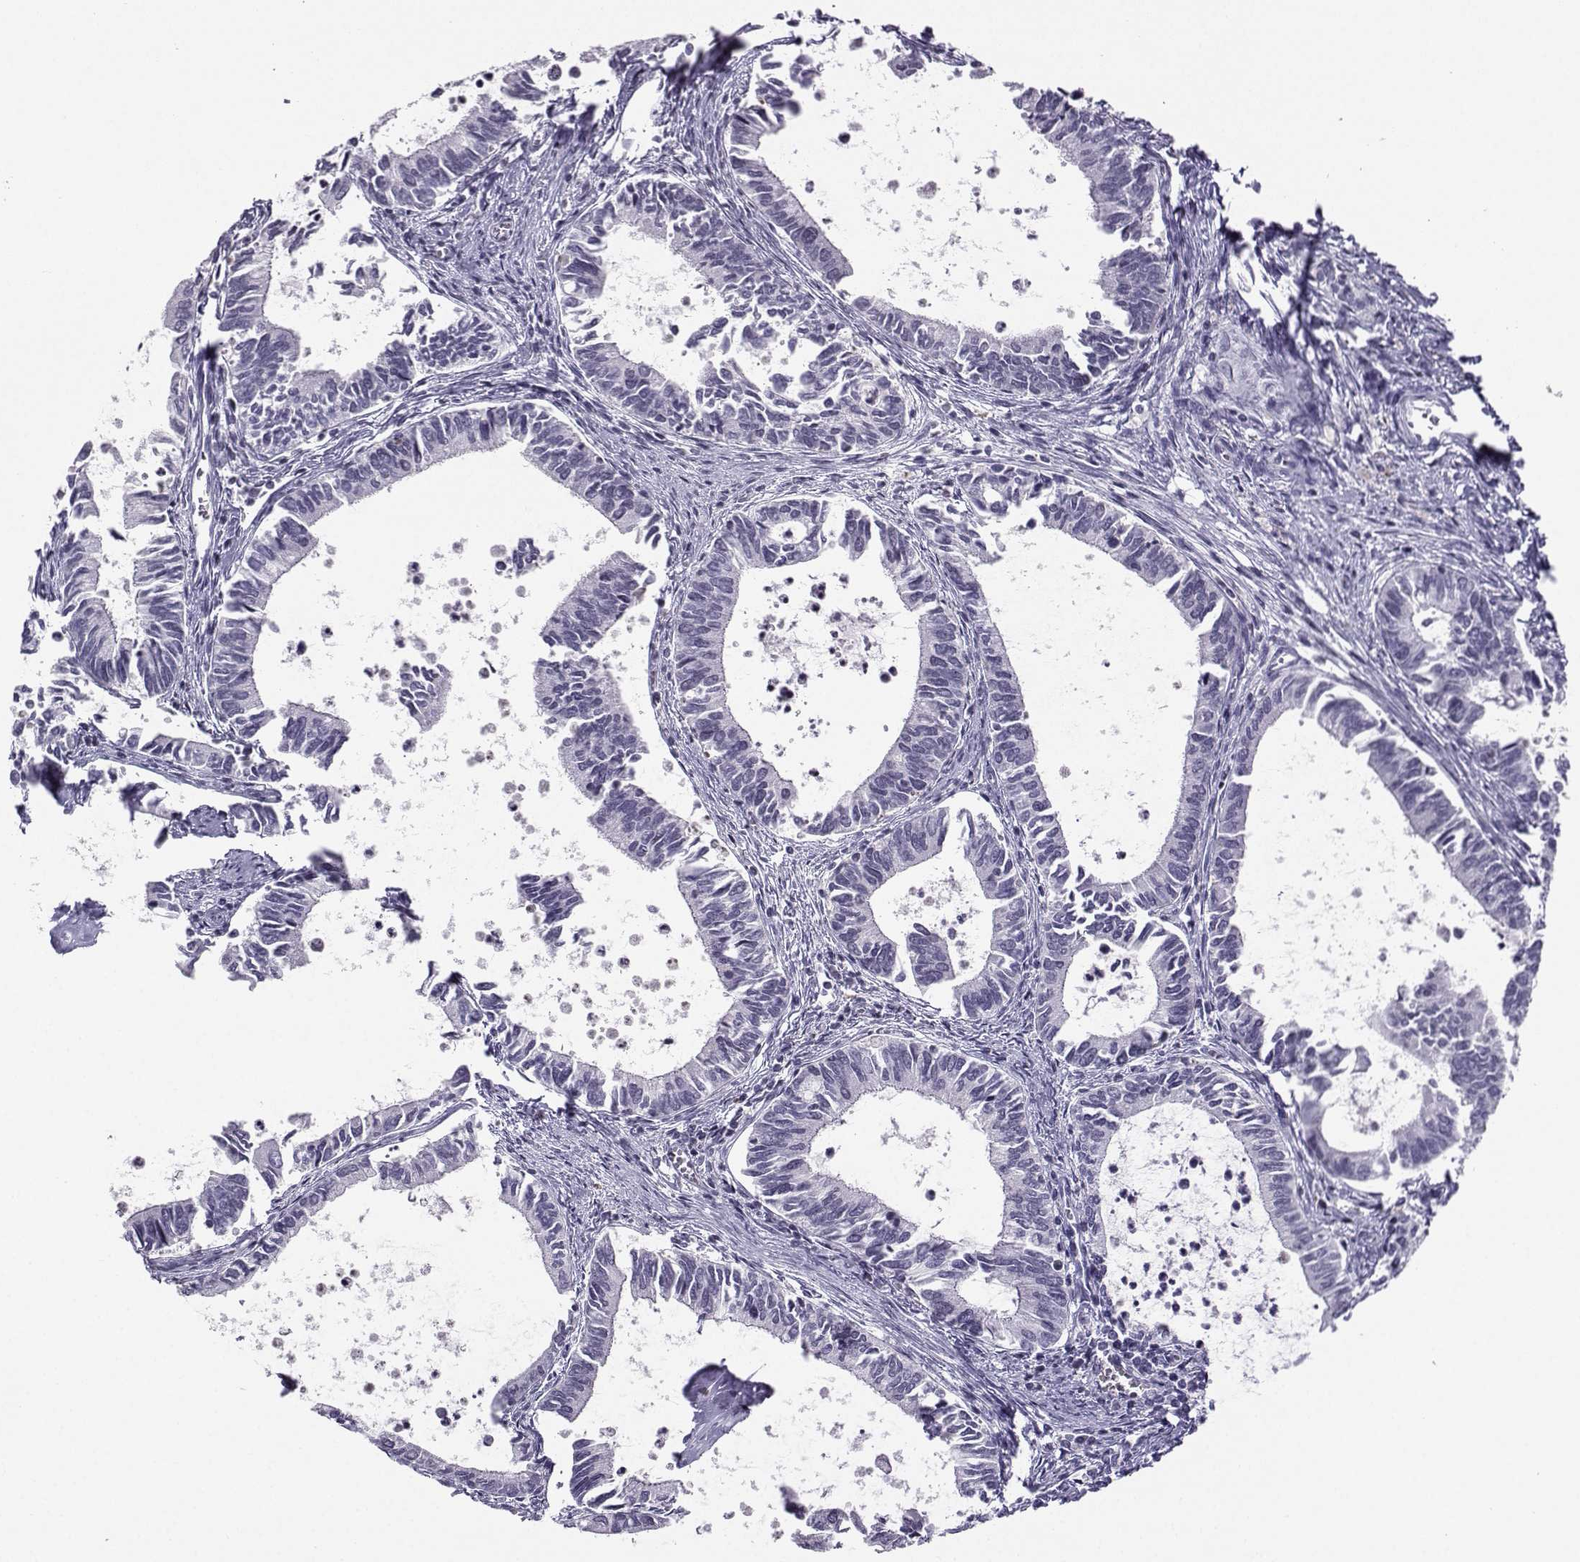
{"staining": {"intensity": "negative", "quantity": "none", "location": "none"}, "tissue": "cervical cancer", "cell_type": "Tumor cells", "image_type": "cancer", "snomed": [{"axis": "morphology", "description": "Adenocarcinoma, NOS"}, {"axis": "topography", "description": "Cervix"}], "caption": "IHC photomicrograph of adenocarcinoma (cervical) stained for a protein (brown), which demonstrates no positivity in tumor cells. Brightfield microscopy of IHC stained with DAB (brown) and hematoxylin (blue), captured at high magnification.", "gene": "LHX1", "patient": {"sex": "female", "age": 42}}